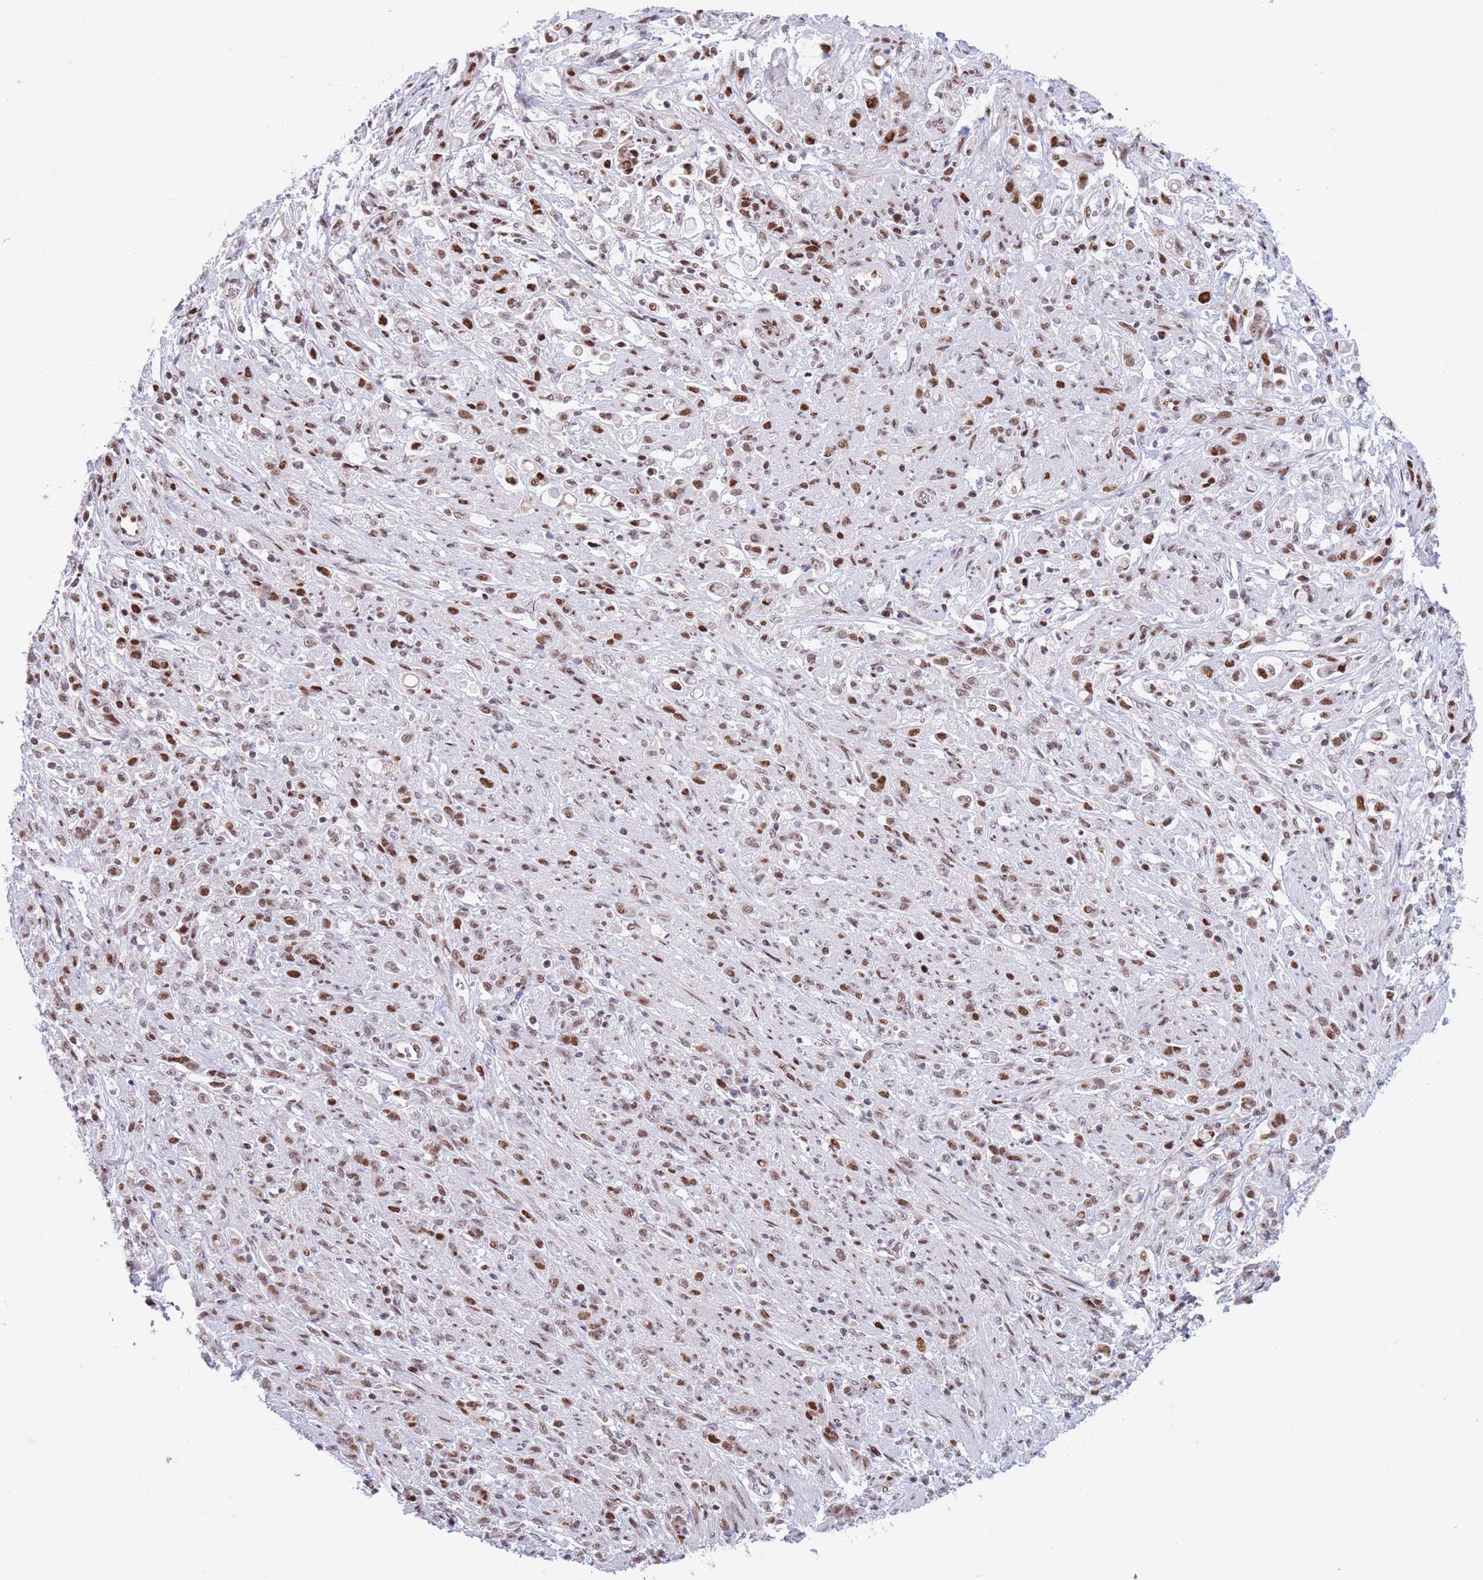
{"staining": {"intensity": "moderate", "quantity": ">75%", "location": "nuclear"}, "tissue": "stomach cancer", "cell_type": "Tumor cells", "image_type": "cancer", "snomed": [{"axis": "morphology", "description": "Adenocarcinoma, NOS"}, {"axis": "topography", "description": "Stomach"}], "caption": "DAB (3,3'-diaminobenzidine) immunohistochemical staining of human stomach cancer reveals moderate nuclear protein positivity in approximately >75% of tumor cells.", "gene": "DNAJC3", "patient": {"sex": "female", "age": 60}}